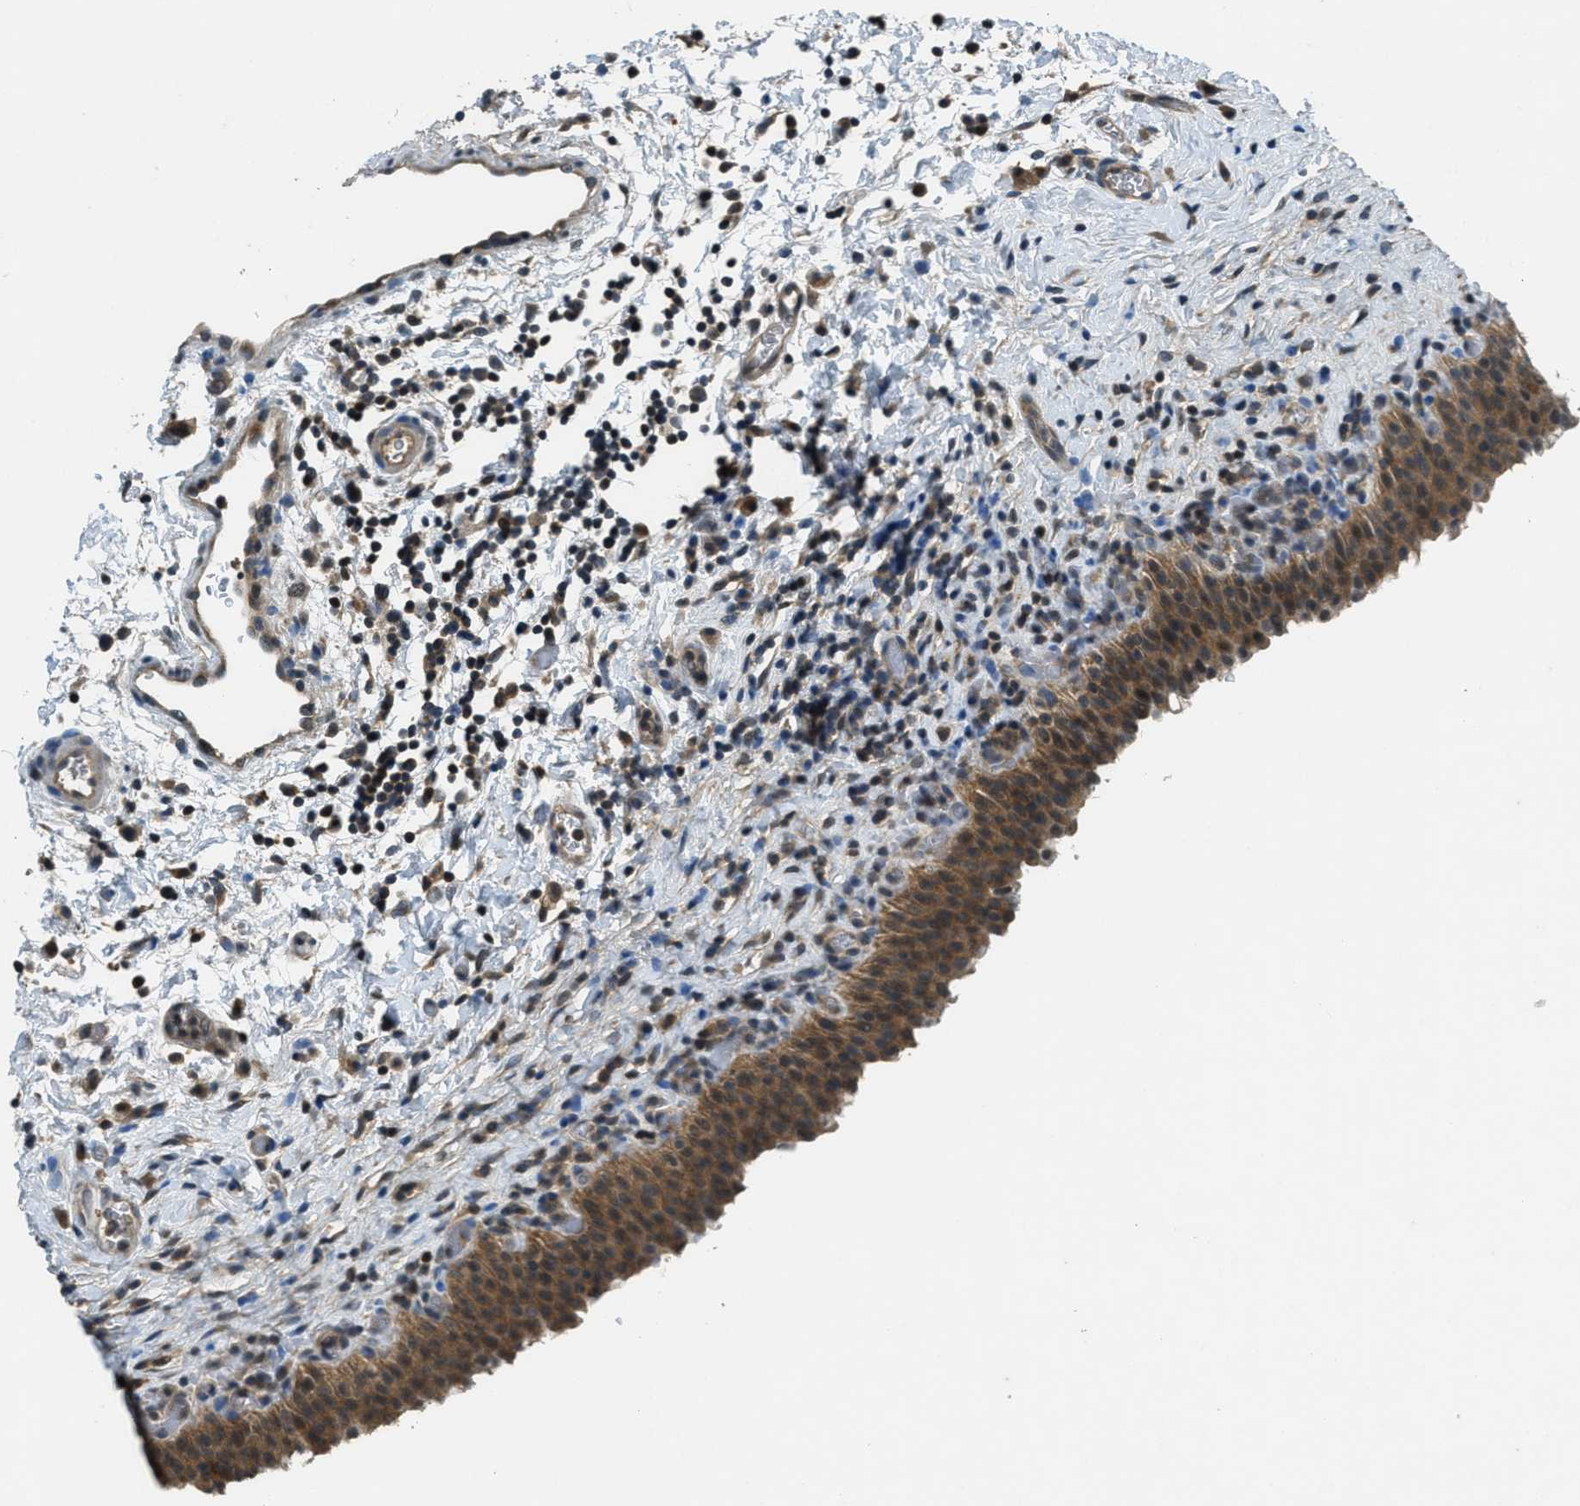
{"staining": {"intensity": "moderate", "quantity": ">75%", "location": "cytoplasmic/membranous"}, "tissue": "urinary bladder", "cell_type": "Urothelial cells", "image_type": "normal", "snomed": [{"axis": "morphology", "description": "Normal tissue, NOS"}, {"axis": "topography", "description": "Urinary bladder"}], "caption": "High-power microscopy captured an immunohistochemistry histopathology image of normal urinary bladder, revealing moderate cytoplasmic/membranous staining in about >75% of urothelial cells.", "gene": "DUSP6", "patient": {"sex": "male", "age": 51}}